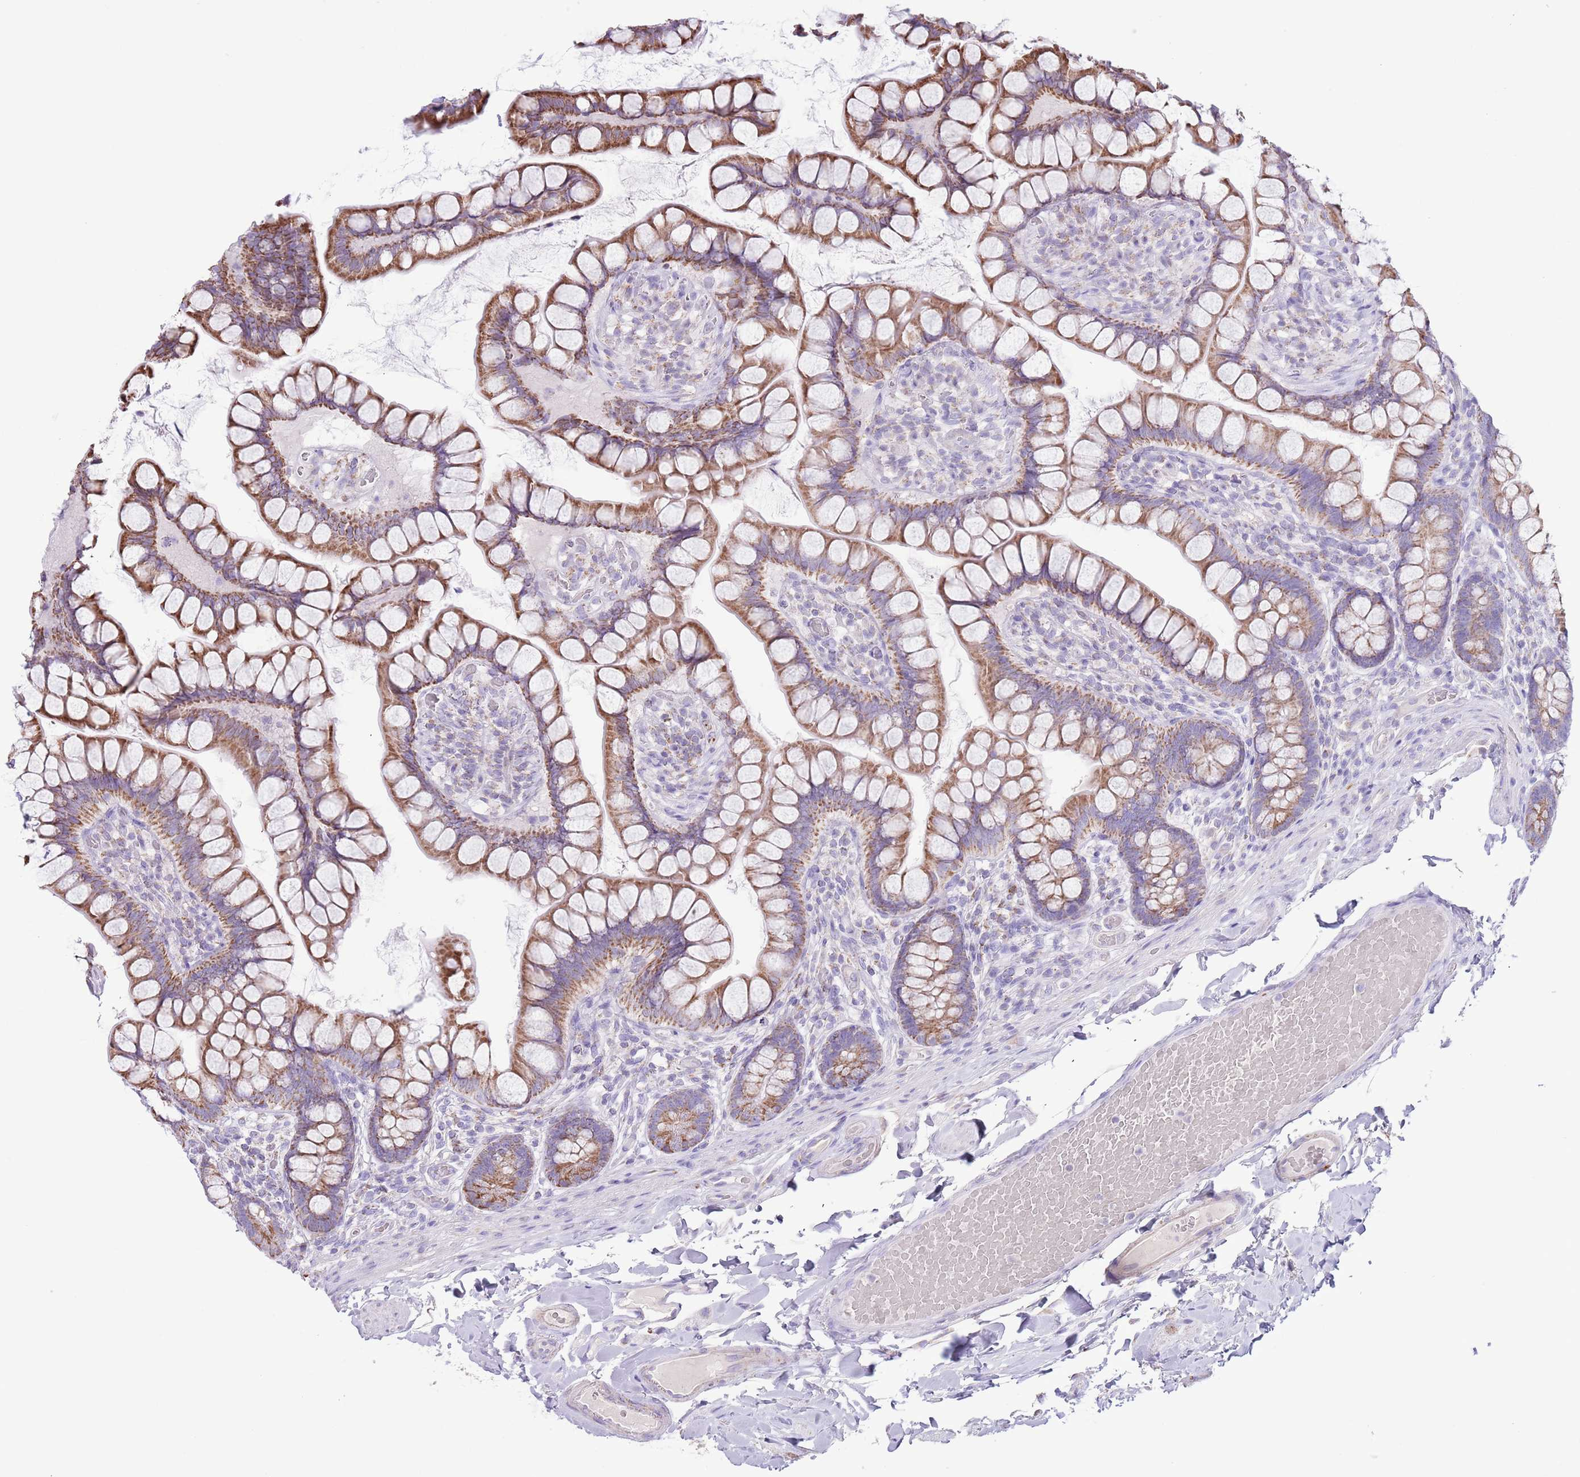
{"staining": {"intensity": "moderate", "quantity": ">75%", "location": "cytoplasmic/membranous"}, "tissue": "small intestine", "cell_type": "Glandular cells", "image_type": "normal", "snomed": [{"axis": "morphology", "description": "Normal tissue, NOS"}, {"axis": "topography", "description": "Small intestine"}], "caption": "DAB (3,3'-diaminobenzidine) immunohistochemical staining of normal small intestine demonstrates moderate cytoplasmic/membranous protein staining in approximately >75% of glandular cells. (IHC, brightfield microscopy, high magnification).", "gene": "ATP6V1B1", "patient": {"sex": "male", "age": 70}}